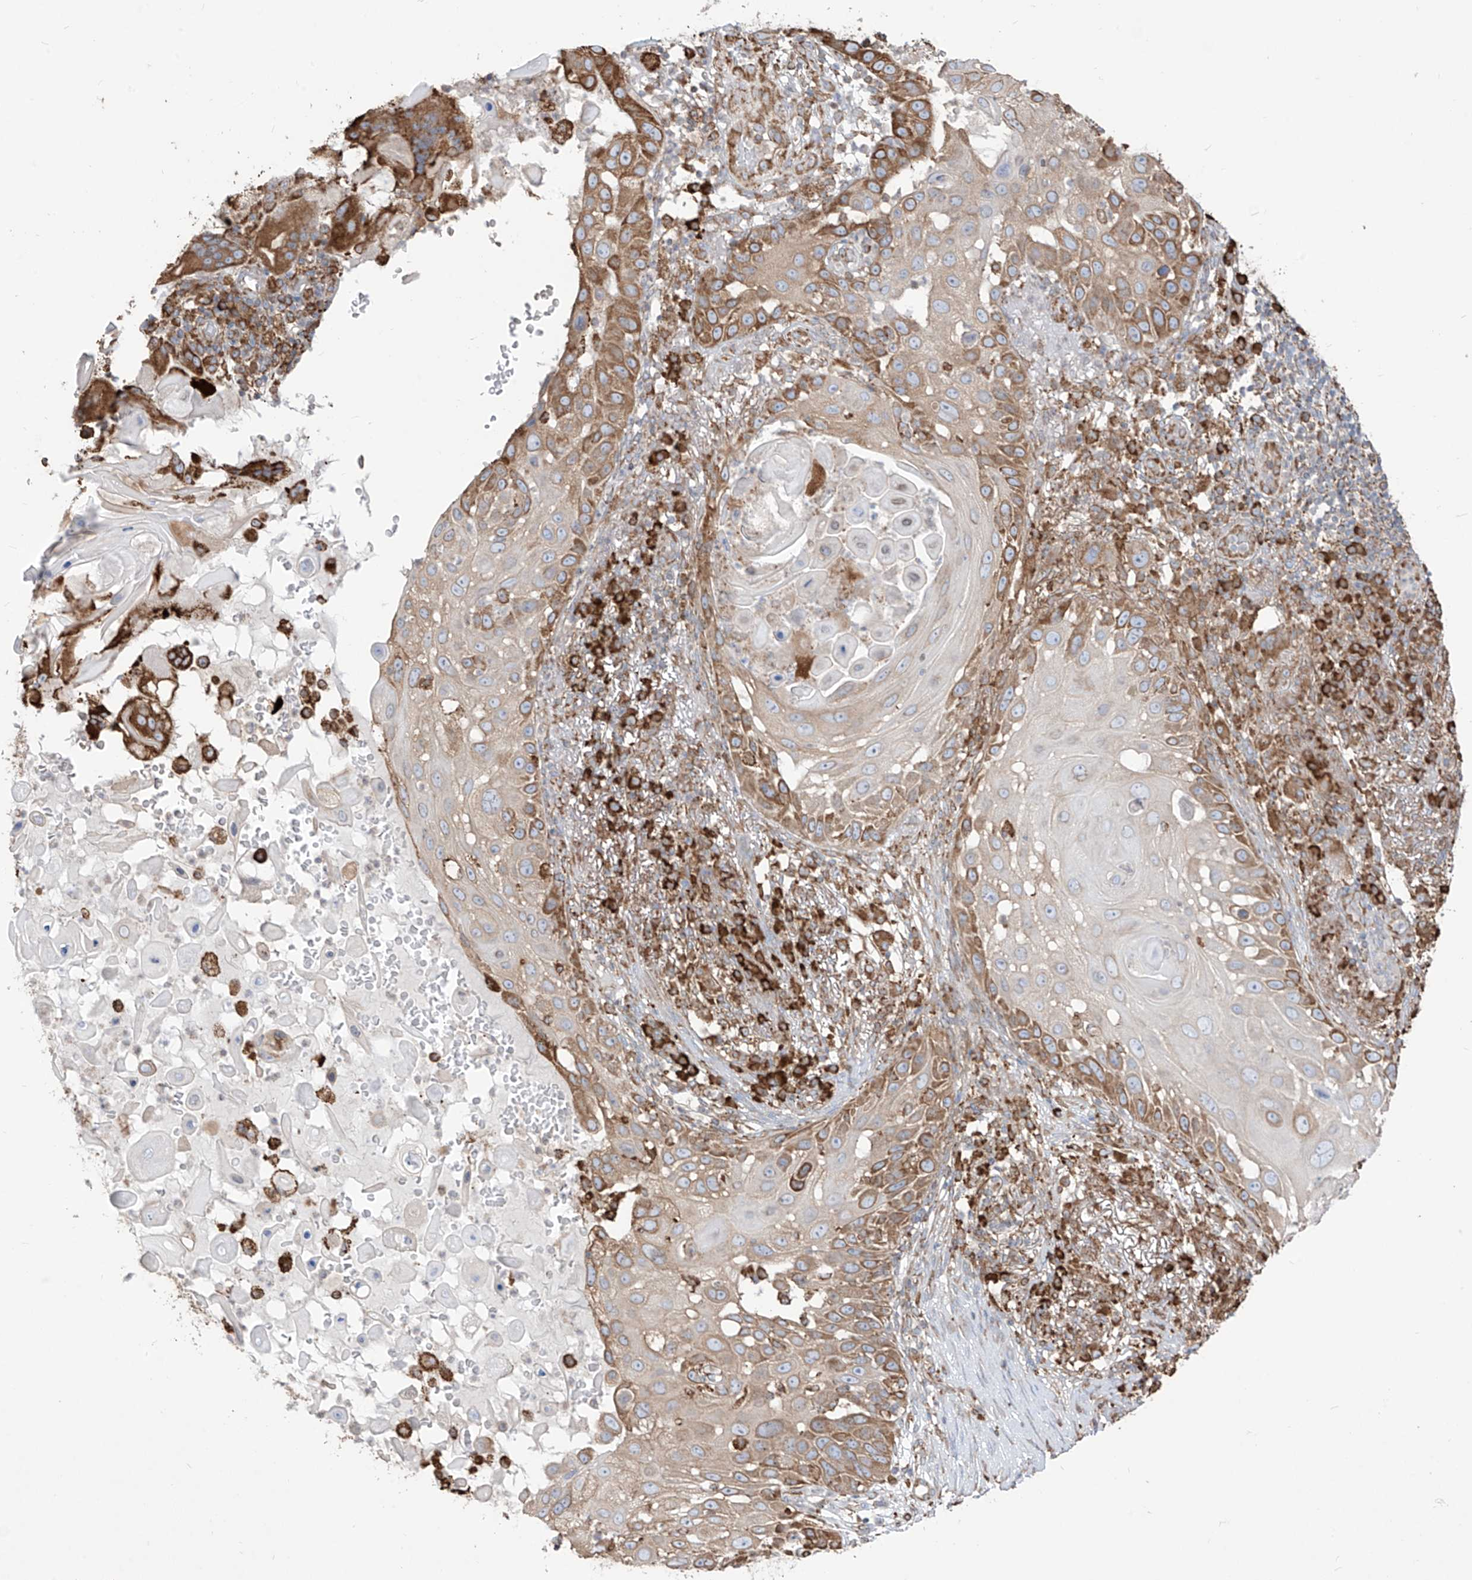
{"staining": {"intensity": "moderate", "quantity": "25%-75%", "location": "cytoplasmic/membranous"}, "tissue": "skin cancer", "cell_type": "Tumor cells", "image_type": "cancer", "snomed": [{"axis": "morphology", "description": "Squamous cell carcinoma, NOS"}, {"axis": "topography", "description": "Skin"}], "caption": "This histopathology image reveals IHC staining of human squamous cell carcinoma (skin), with medium moderate cytoplasmic/membranous expression in approximately 25%-75% of tumor cells.", "gene": "PDIA6", "patient": {"sex": "female", "age": 44}}